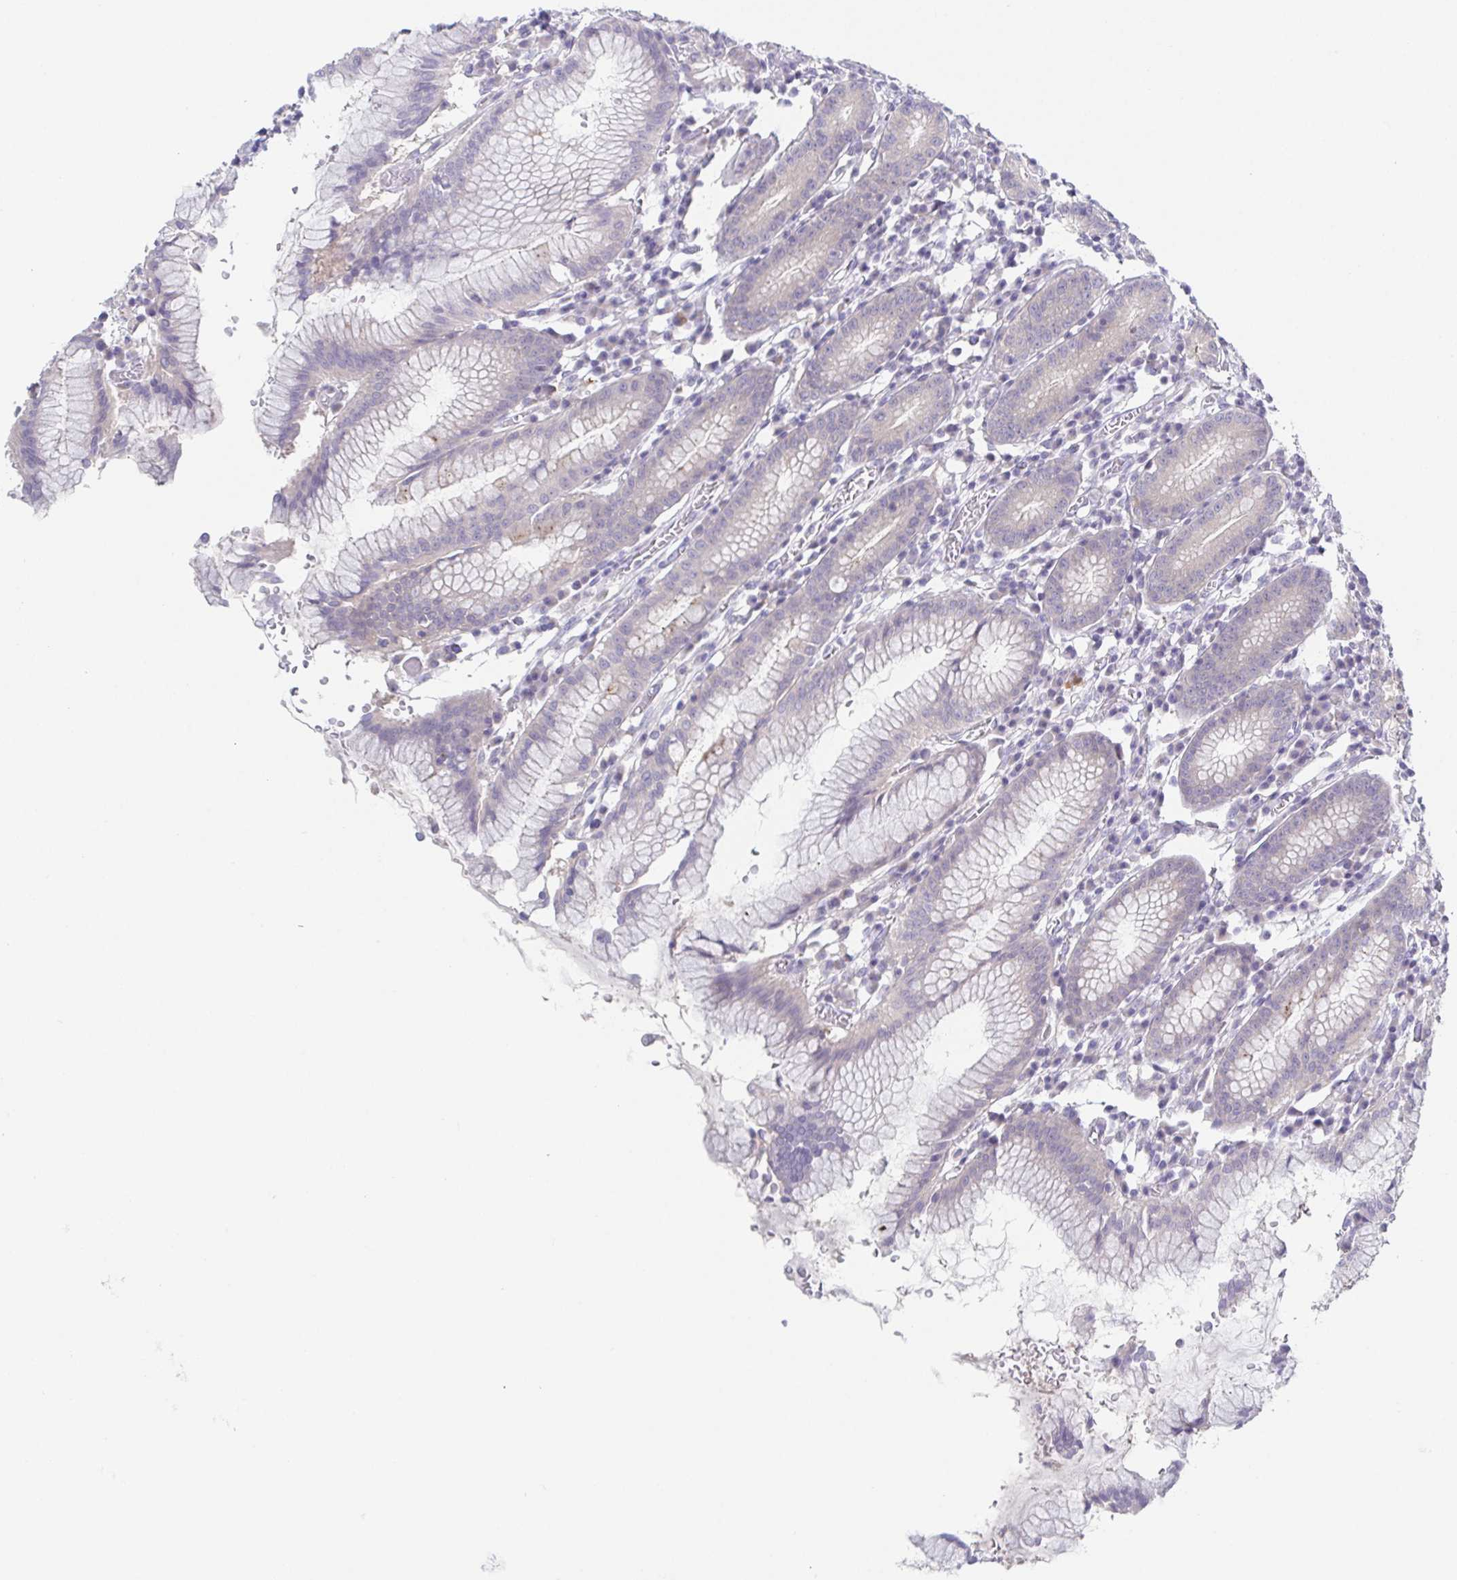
{"staining": {"intensity": "negative", "quantity": "none", "location": "none"}, "tissue": "stomach", "cell_type": "Glandular cells", "image_type": "normal", "snomed": [{"axis": "morphology", "description": "Normal tissue, NOS"}, {"axis": "topography", "description": "Stomach"}], "caption": "High power microscopy micrograph of an immunohistochemistry (IHC) histopathology image of benign stomach, revealing no significant expression in glandular cells.", "gene": "HTR2A", "patient": {"sex": "male", "age": 55}}